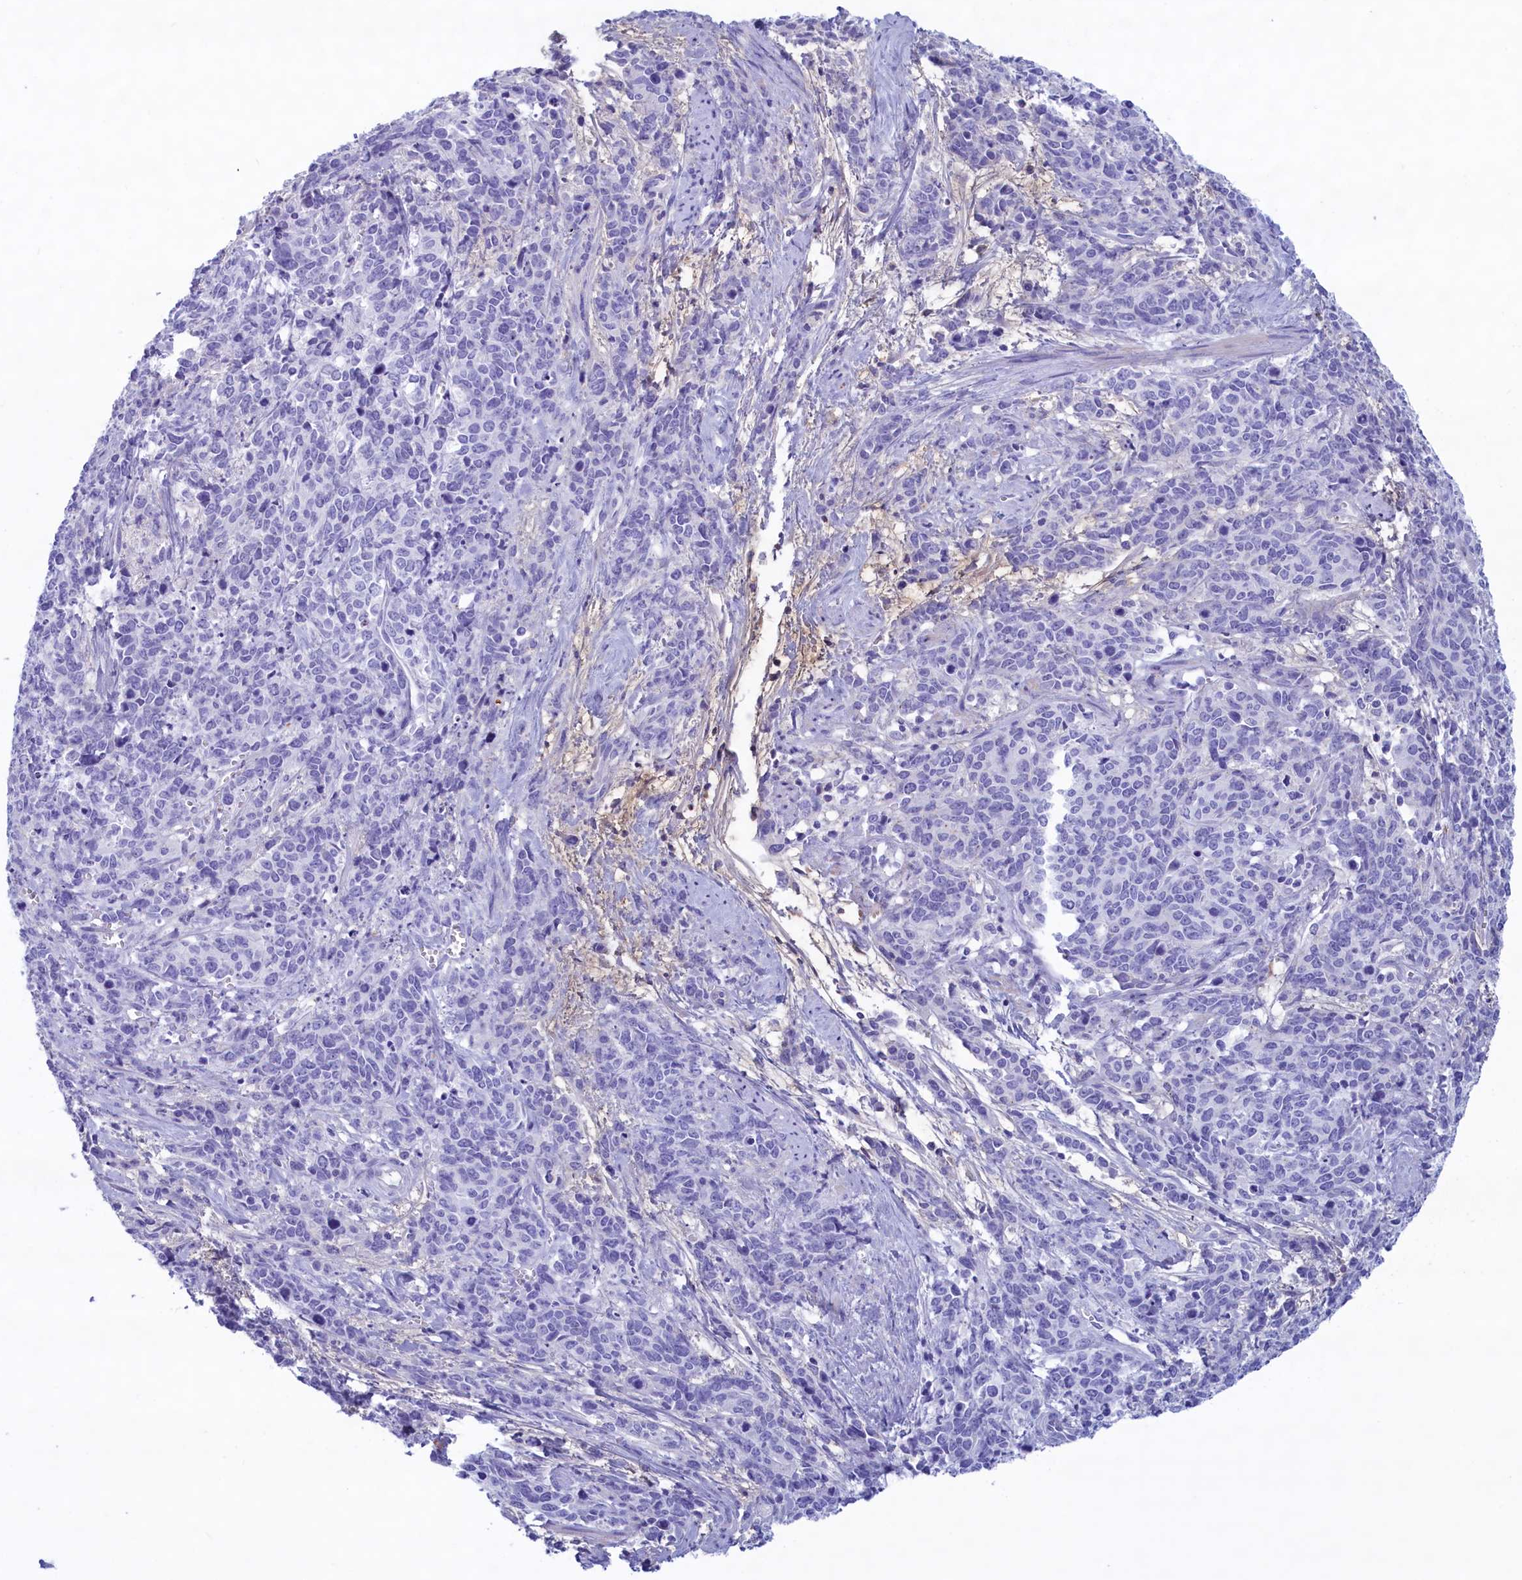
{"staining": {"intensity": "negative", "quantity": "none", "location": "none"}, "tissue": "cervical cancer", "cell_type": "Tumor cells", "image_type": "cancer", "snomed": [{"axis": "morphology", "description": "Squamous cell carcinoma, NOS"}, {"axis": "topography", "description": "Cervix"}], "caption": "Immunohistochemistry (IHC) histopathology image of cervical cancer stained for a protein (brown), which reveals no positivity in tumor cells.", "gene": "MPV17L2", "patient": {"sex": "female", "age": 60}}